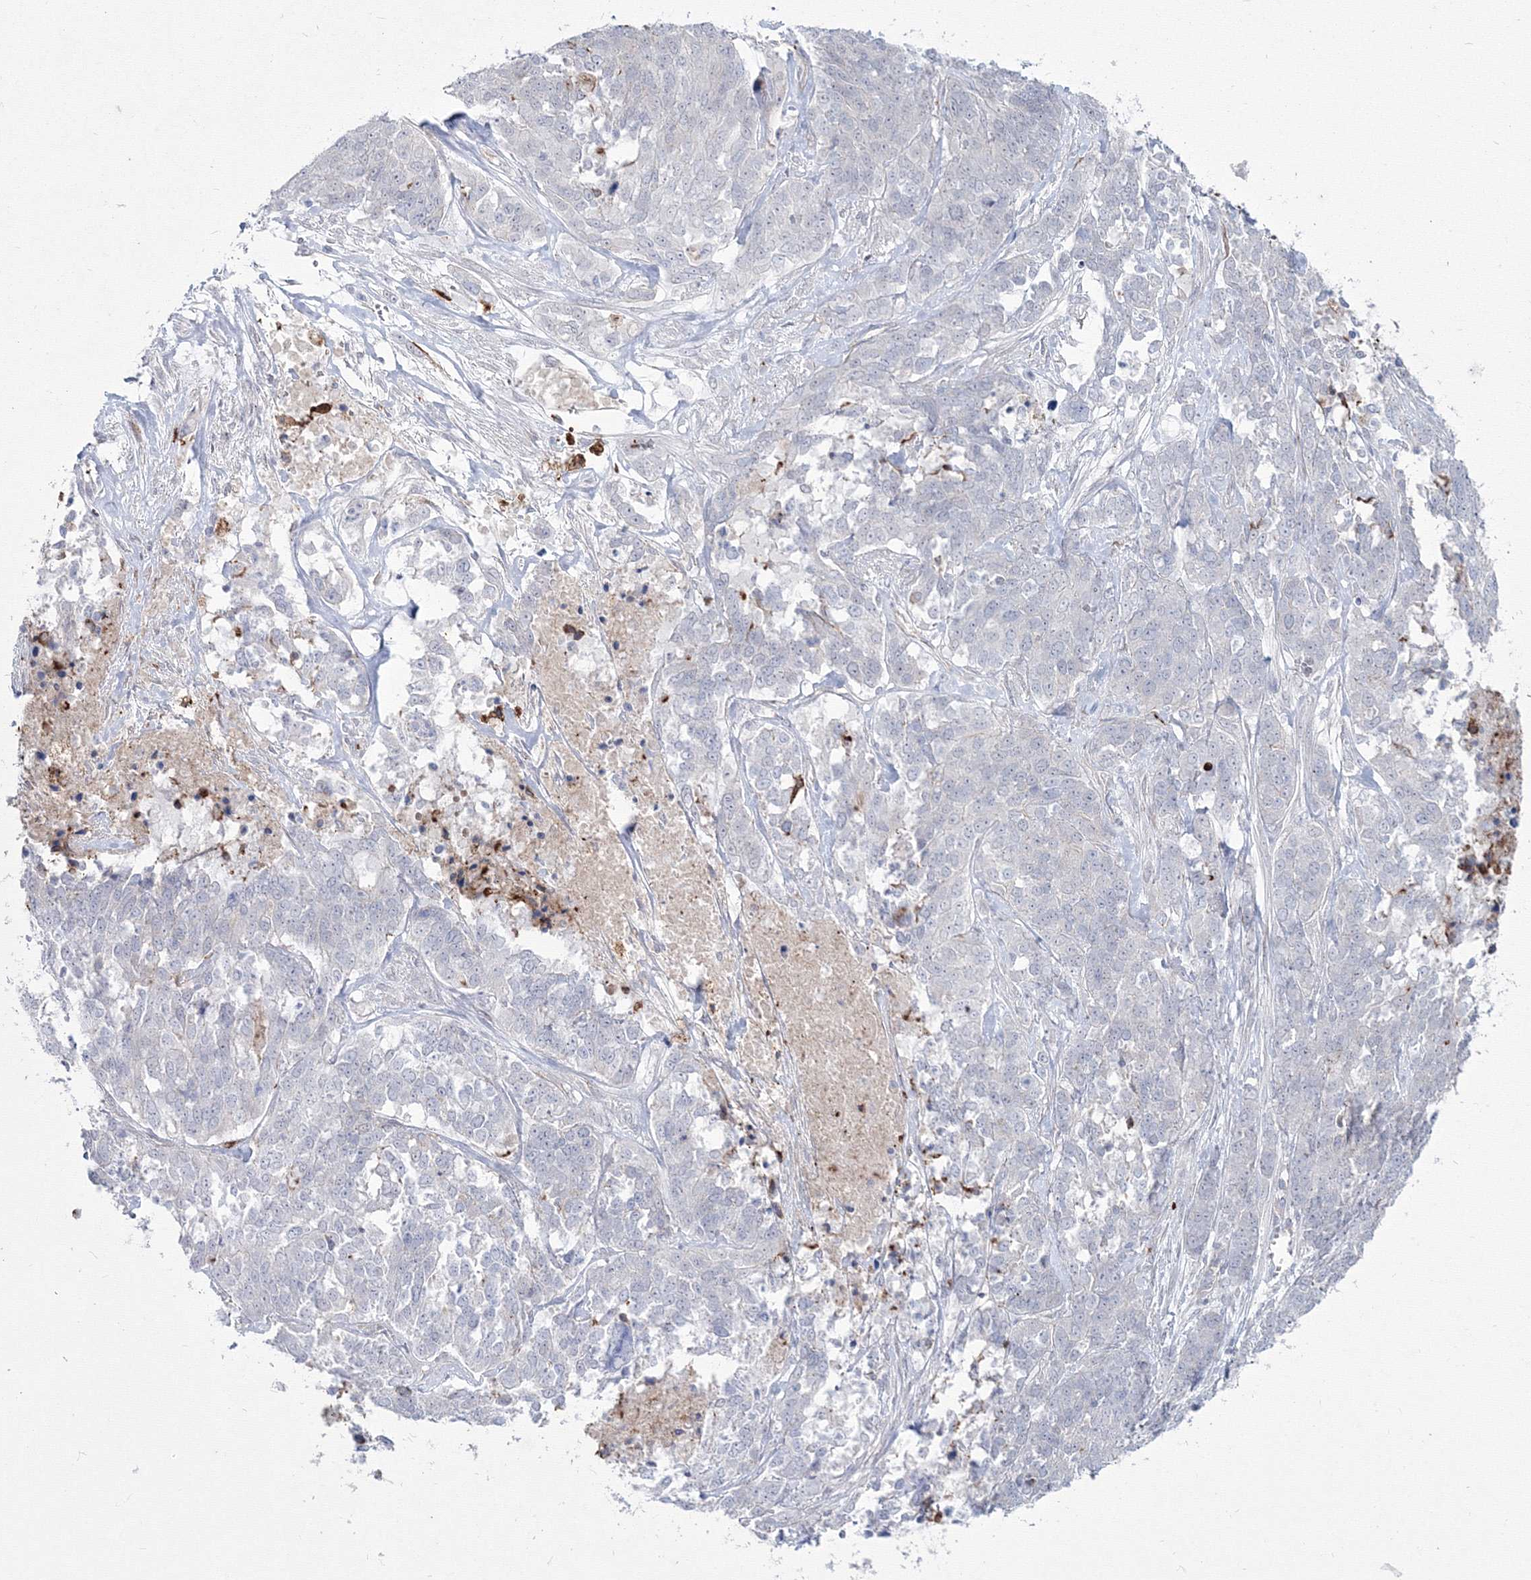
{"staining": {"intensity": "negative", "quantity": "none", "location": "none"}, "tissue": "ovarian cancer", "cell_type": "Tumor cells", "image_type": "cancer", "snomed": [{"axis": "morphology", "description": "Cystadenocarcinoma, serous, NOS"}, {"axis": "topography", "description": "Ovary"}], "caption": "This is an immunohistochemistry (IHC) histopathology image of ovarian cancer (serous cystadenocarcinoma). There is no staining in tumor cells.", "gene": "HYAL2", "patient": {"sex": "female", "age": 44}}